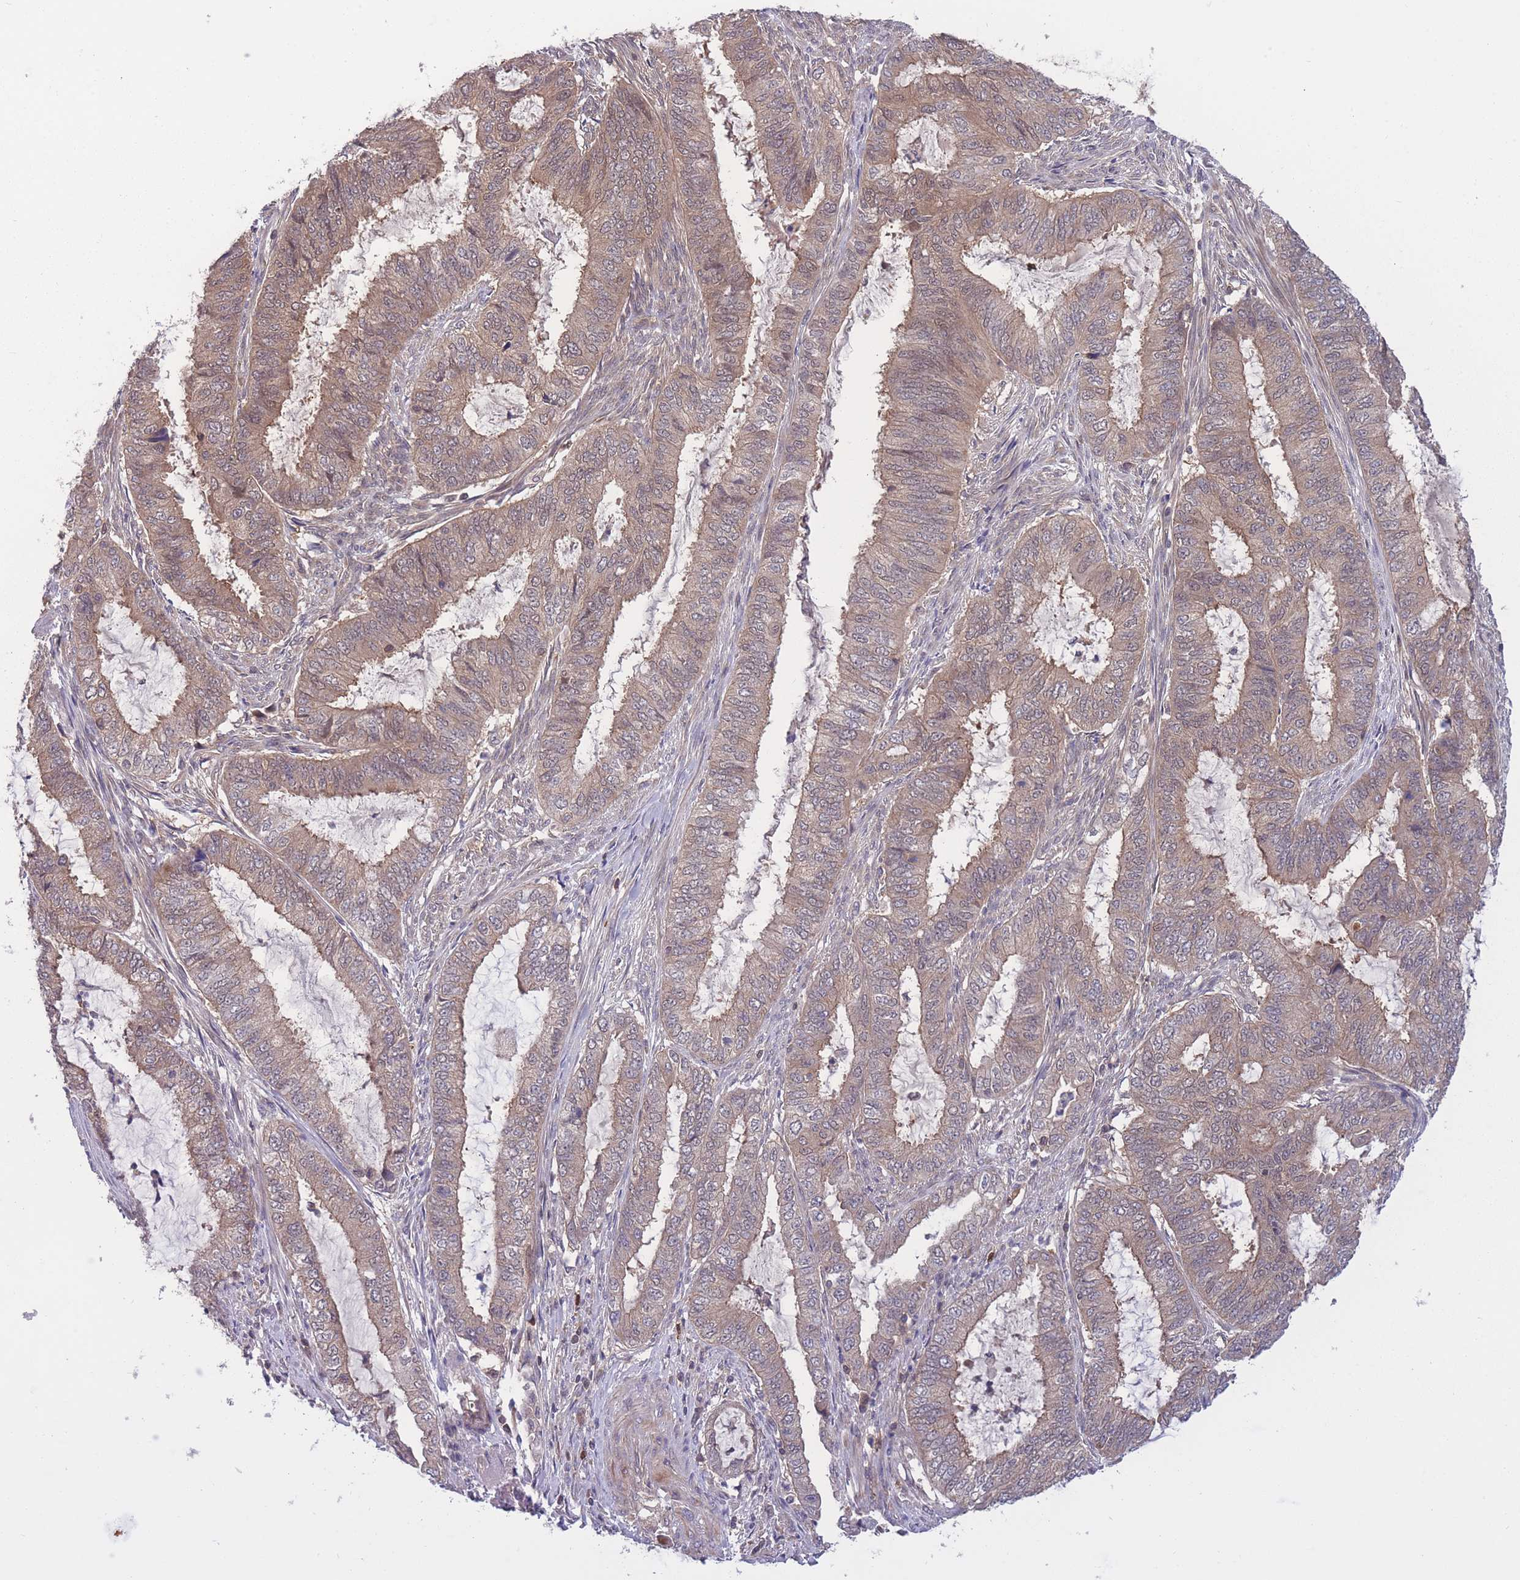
{"staining": {"intensity": "moderate", "quantity": ">75%", "location": "cytoplasmic/membranous"}, "tissue": "endometrial cancer", "cell_type": "Tumor cells", "image_type": "cancer", "snomed": [{"axis": "morphology", "description": "Adenocarcinoma, NOS"}, {"axis": "topography", "description": "Endometrium"}], "caption": "A brown stain shows moderate cytoplasmic/membranous staining of a protein in adenocarcinoma (endometrial) tumor cells.", "gene": "UBE2N", "patient": {"sex": "female", "age": 51}}